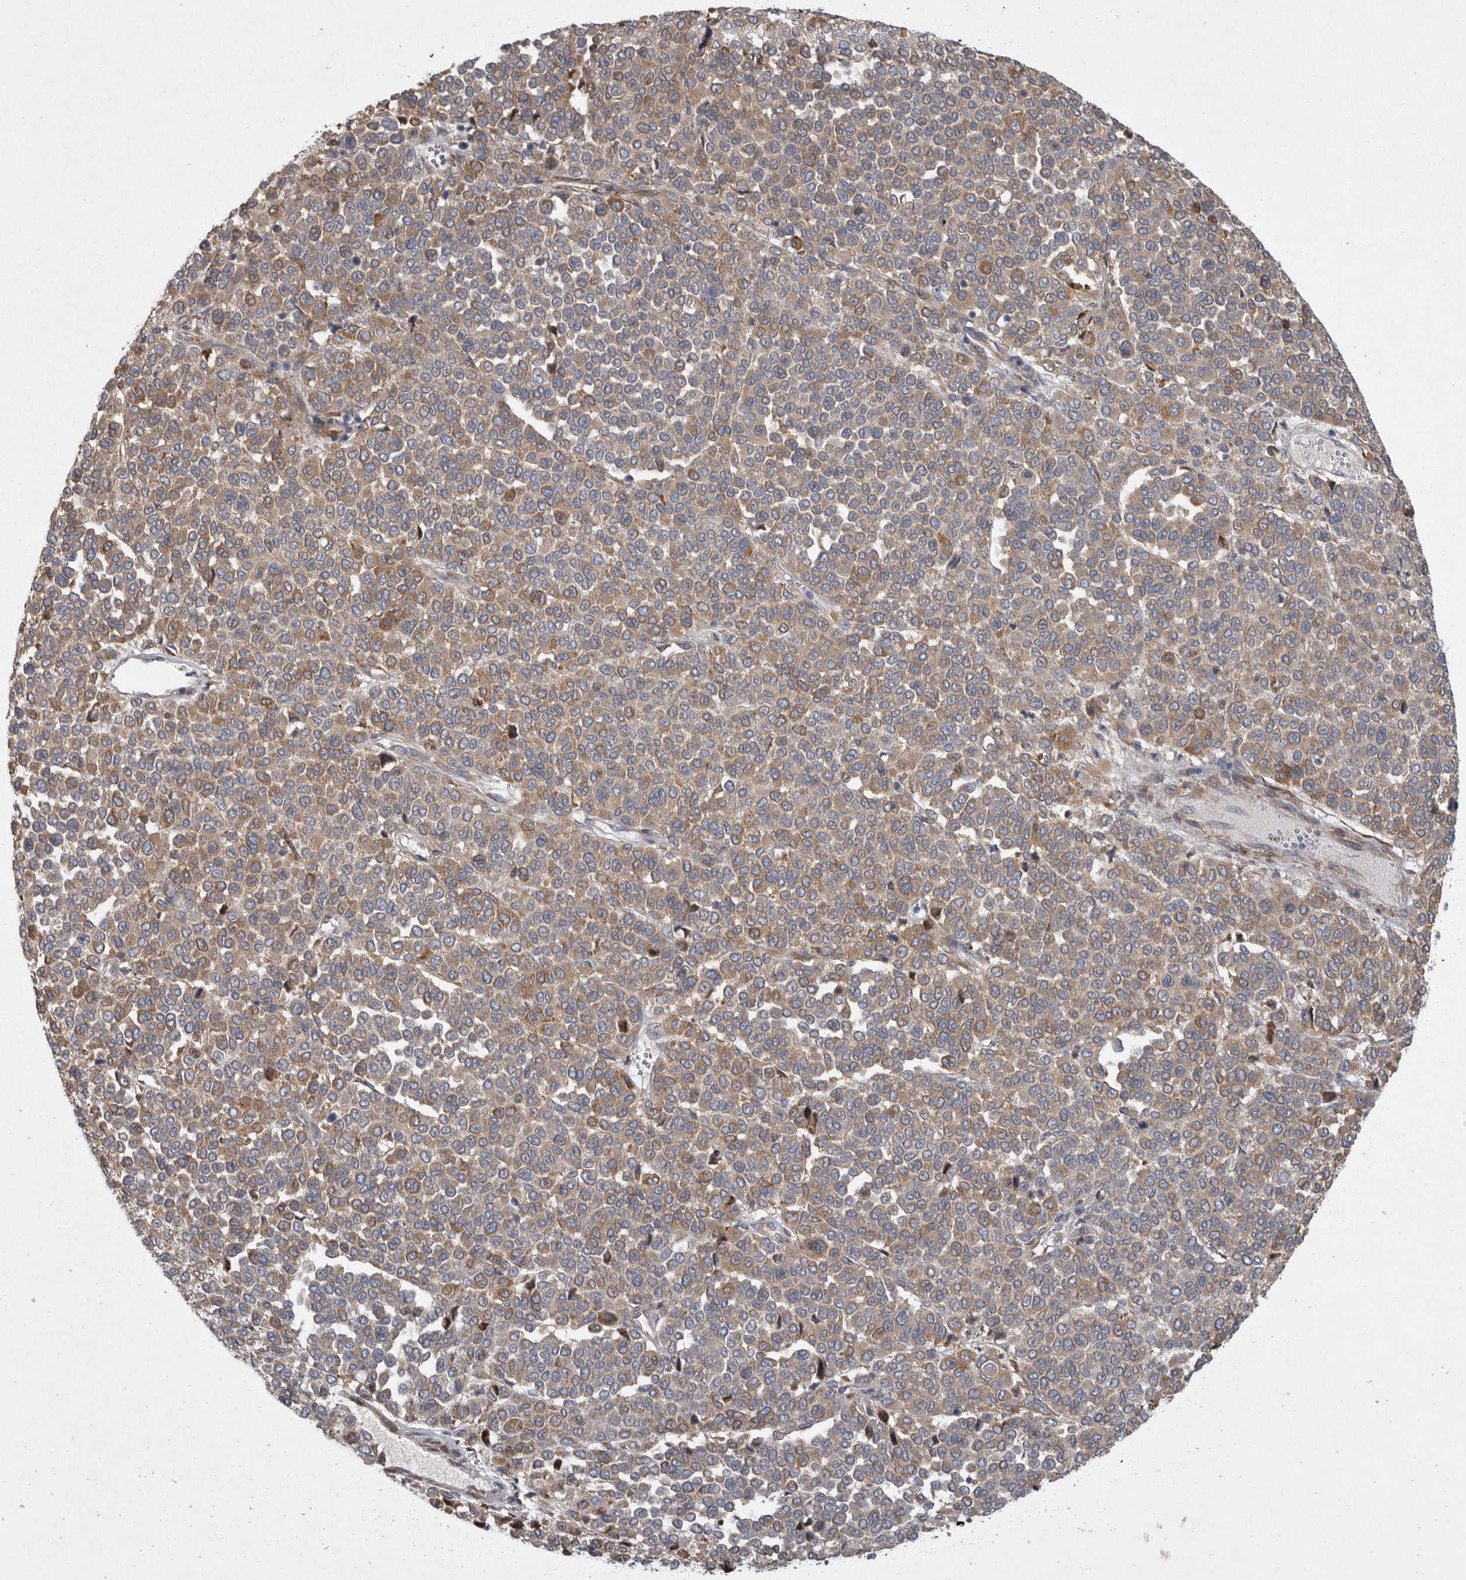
{"staining": {"intensity": "moderate", "quantity": ">75%", "location": "cytoplasmic/membranous"}, "tissue": "melanoma", "cell_type": "Tumor cells", "image_type": "cancer", "snomed": [{"axis": "morphology", "description": "Malignant melanoma, Metastatic site"}, {"axis": "topography", "description": "Pancreas"}], "caption": "A medium amount of moderate cytoplasmic/membranous staining is appreciated in about >75% of tumor cells in melanoma tissue. Ihc stains the protein in brown and the nuclei are stained blue.", "gene": "MINPP1", "patient": {"sex": "female", "age": 30}}